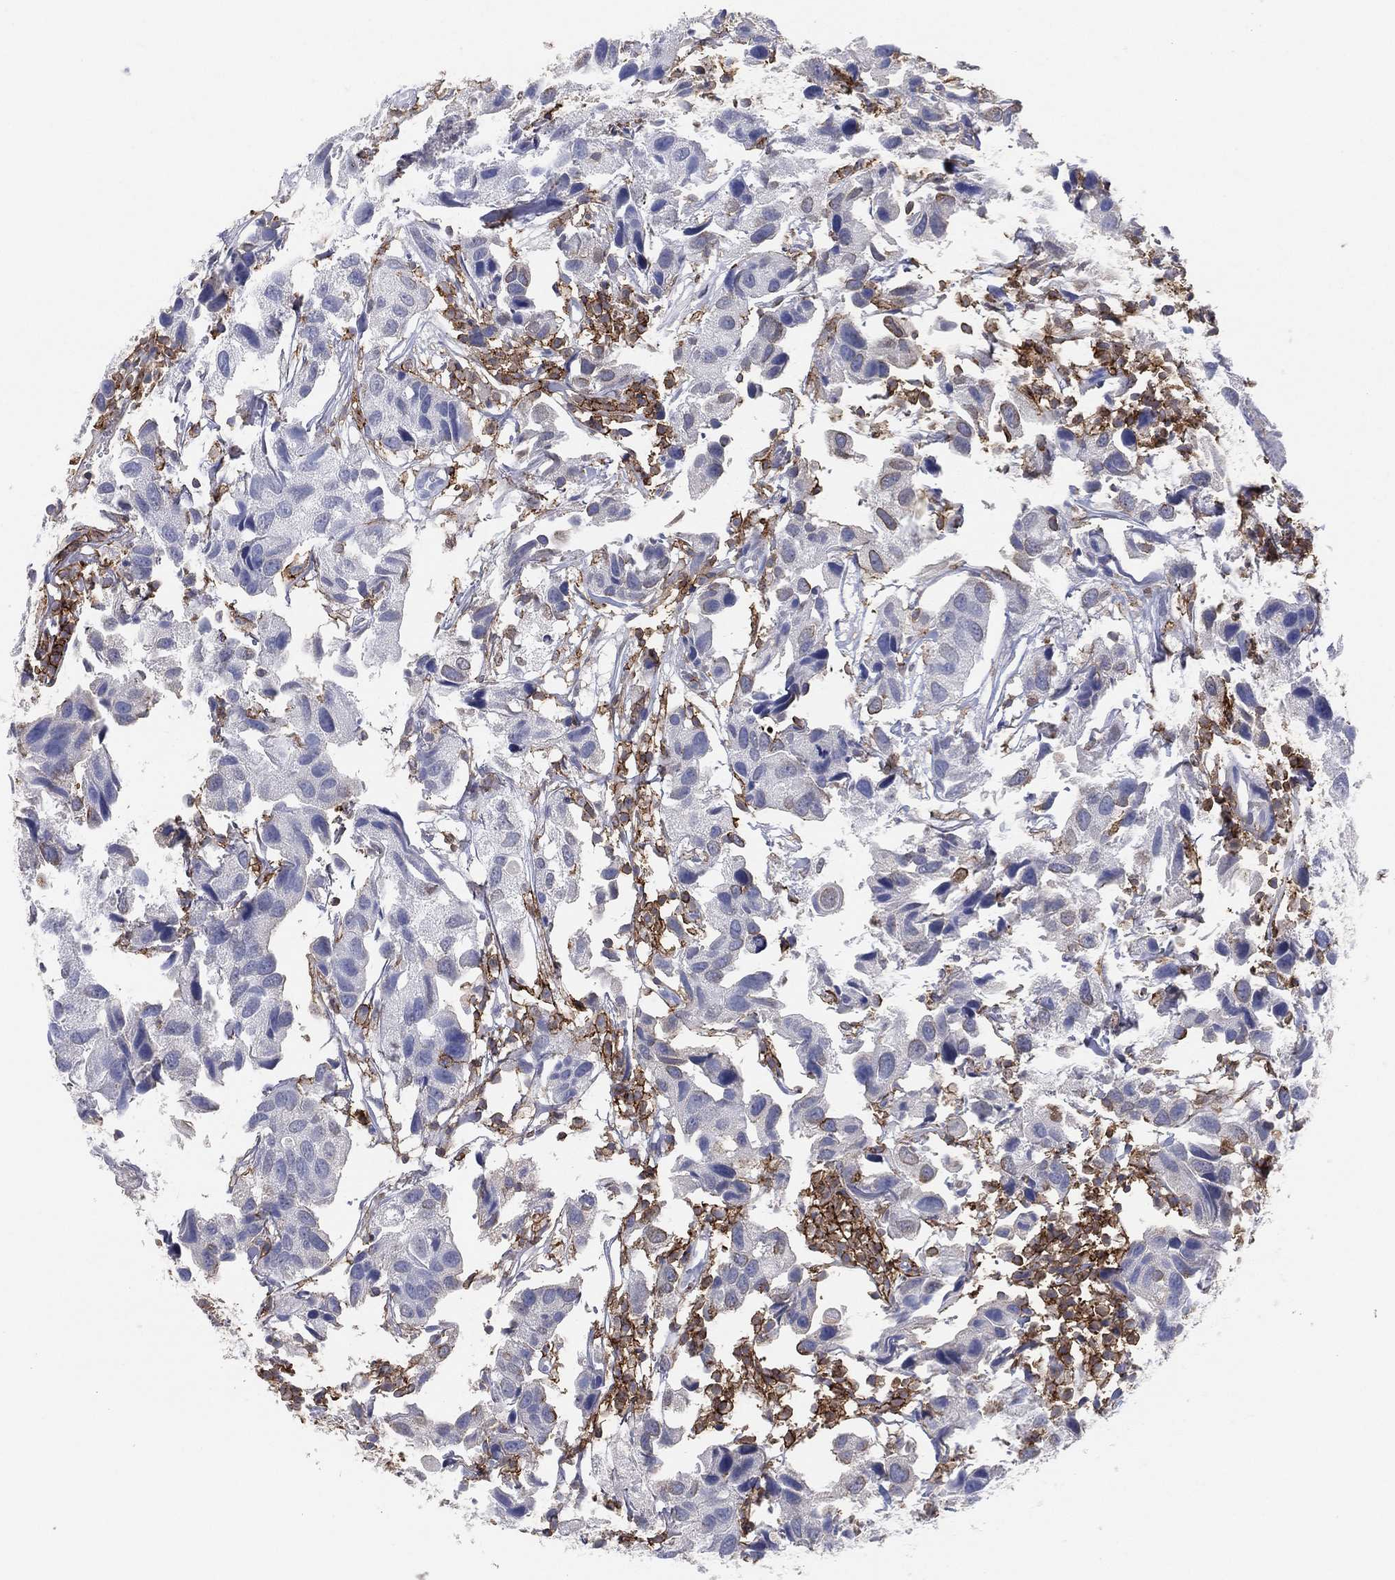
{"staining": {"intensity": "negative", "quantity": "none", "location": "none"}, "tissue": "urothelial cancer", "cell_type": "Tumor cells", "image_type": "cancer", "snomed": [{"axis": "morphology", "description": "Urothelial carcinoma, High grade"}, {"axis": "topography", "description": "Urinary bladder"}], "caption": "Immunohistochemistry (IHC) of human urothelial cancer displays no expression in tumor cells.", "gene": "SELPLG", "patient": {"sex": "male", "age": 79}}